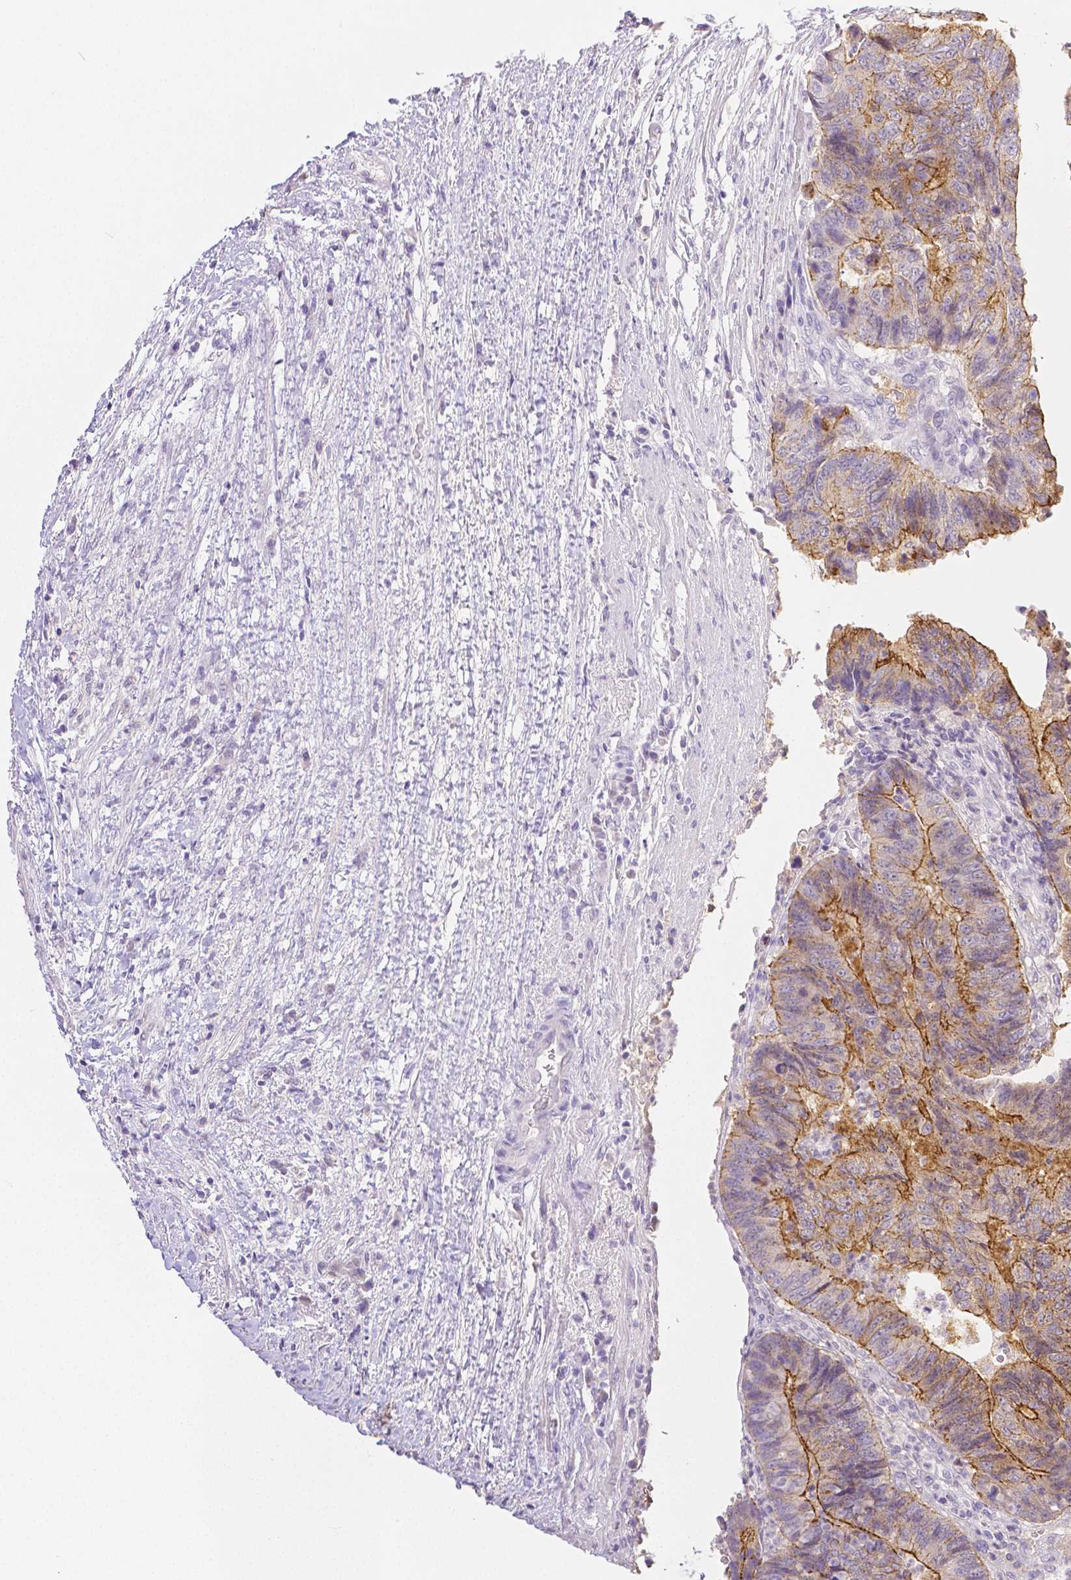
{"staining": {"intensity": "moderate", "quantity": ">75%", "location": "cytoplasmic/membranous"}, "tissue": "colorectal cancer", "cell_type": "Tumor cells", "image_type": "cancer", "snomed": [{"axis": "morphology", "description": "Adenocarcinoma, NOS"}, {"axis": "topography", "description": "Colon"}], "caption": "An immunohistochemistry (IHC) photomicrograph of neoplastic tissue is shown. Protein staining in brown shows moderate cytoplasmic/membranous positivity in colorectal cancer within tumor cells.", "gene": "OCLN", "patient": {"sex": "female", "age": 48}}